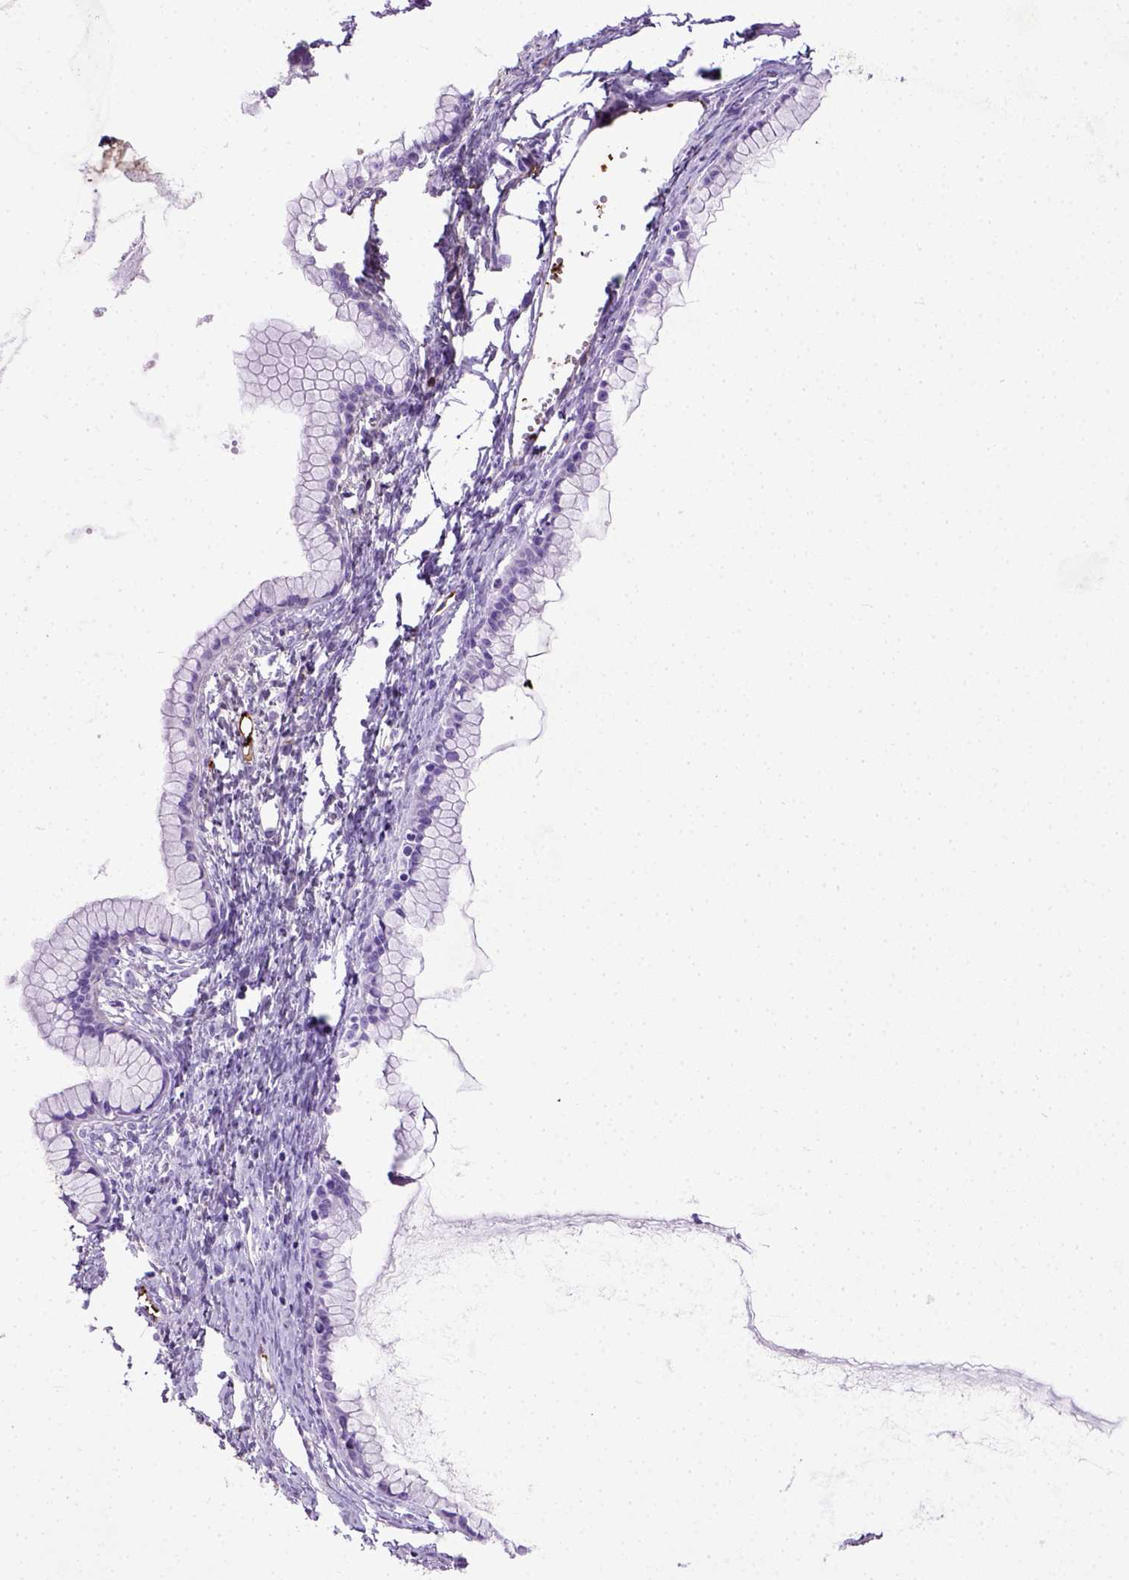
{"staining": {"intensity": "negative", "quantity": "none", "location": "none"}, "tissue": "ovarian cancer", "cell_type": "Tumor cells", "image_type": "cancer", "snomed": [{"axis": "morphology", "description": "Cystadenocarcinoma, mucinous, NOS"}, {"axis": "topography", "description": "Ovary"}], "caption": "High power microscopy photomicrograph of an immunohistochemistry image of ovarian cancer (mucinous cystadenocarcinoma), revealing no significant positivity in tumor cells. (DAB IHC, high magnification).", "gene": "ADAMTS8", "patient": {"sex": "female", "age": 41}}